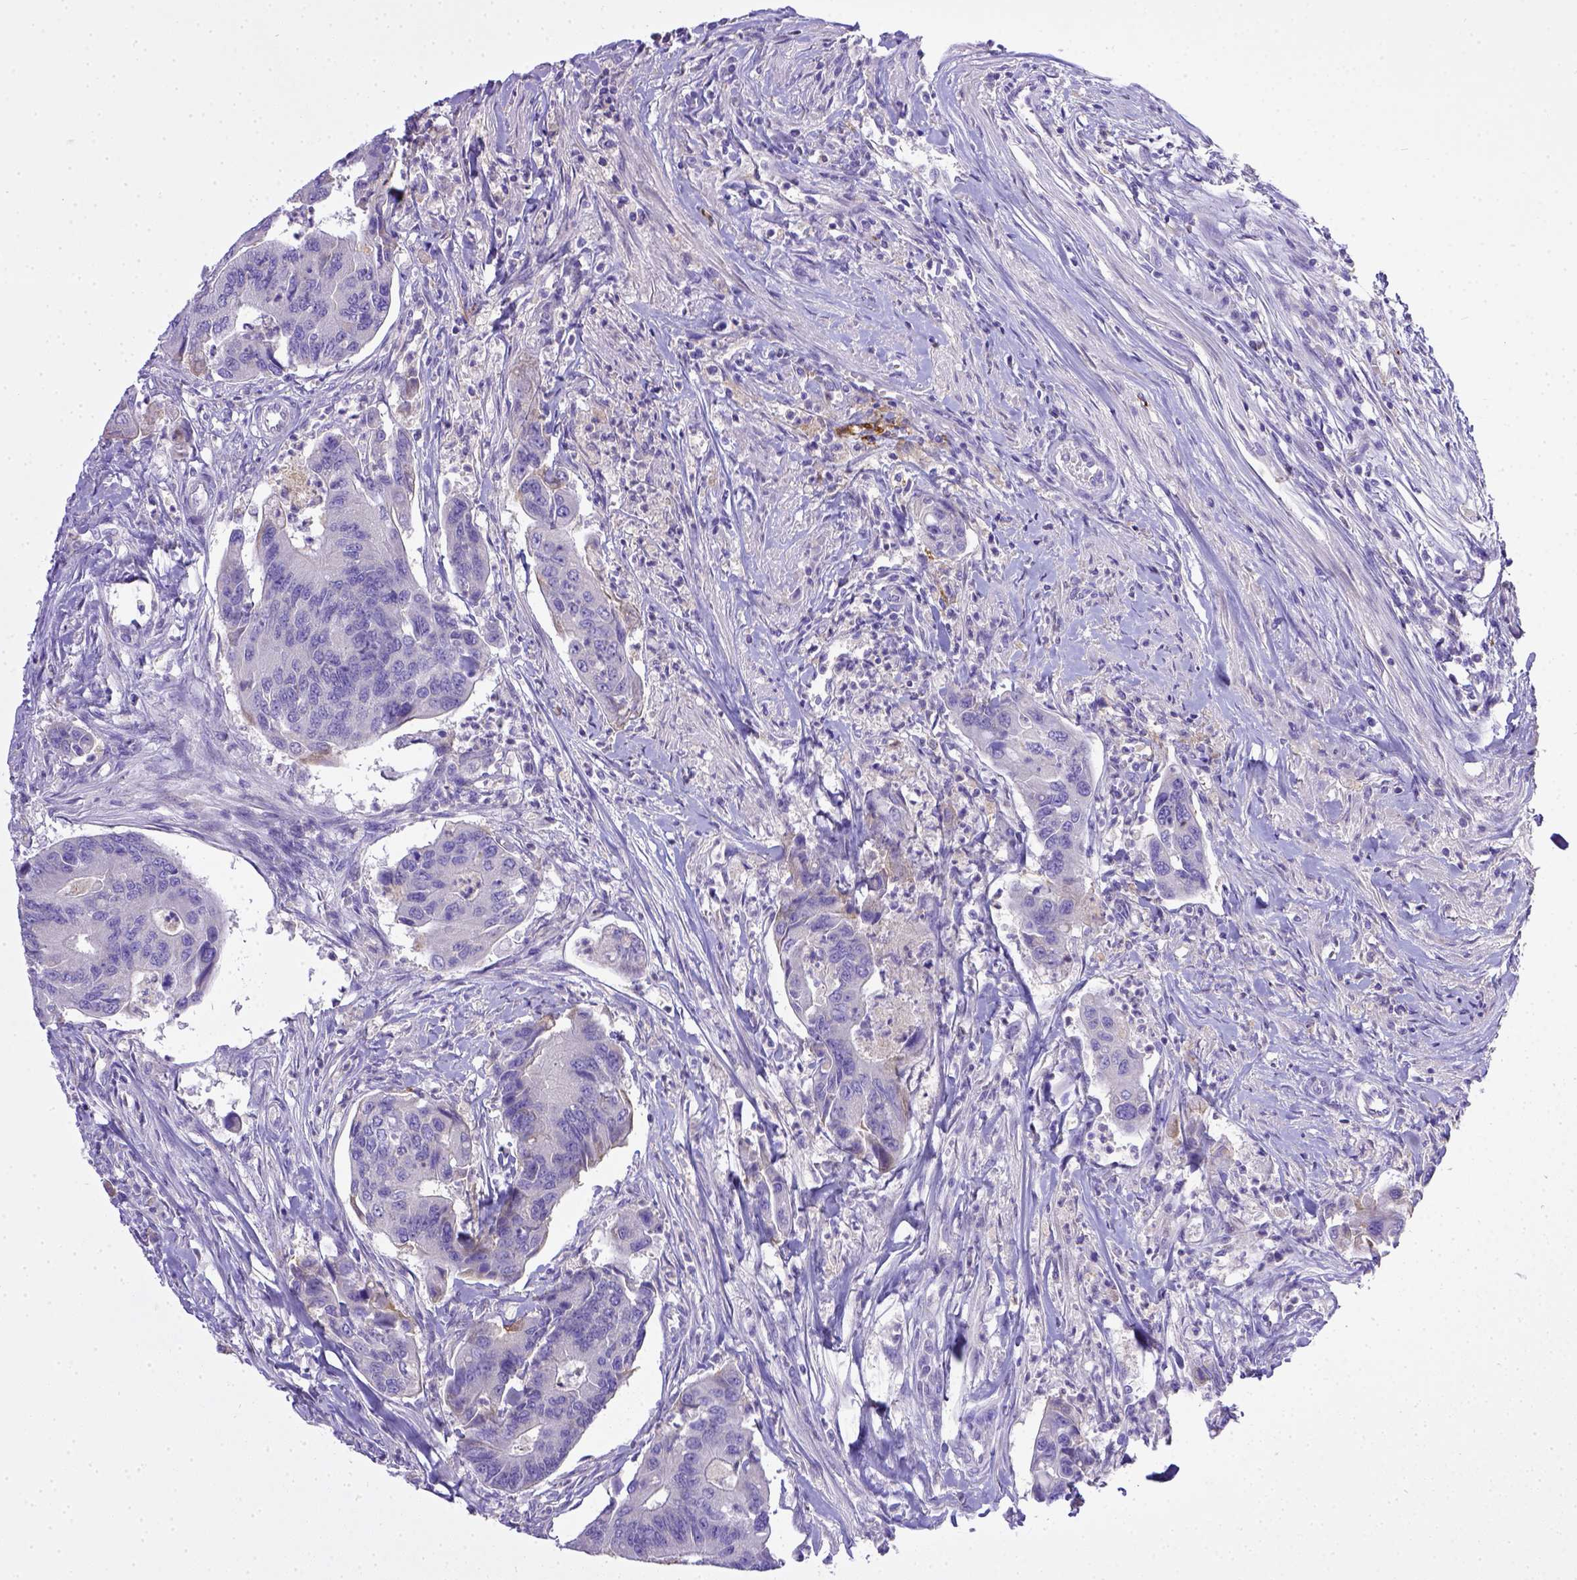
{"staining": {"intensity": "negative", "quantity": "none", "location": "none"}, "tissue": "colorectal cancer", "cell_type": "Tumor cells", "image_type": "cancer", "snomed": [{"axis": "morphology", "description": "Adenocarcinoma, NOS"}, {"axis": "topography", "description": "Colon"}], "caption": "Photomicrograph shows no protein positivity in tumor cells of colorectal cancer tissue. Brightfield microscopy of immunohistochemistry (IHC) stained with DAB (3,3'-diaminobenzidine) (brown) and hematoxylin (blue), captured at high magnification.", "gene": "CD40", "patient": {"sex": "female", "age": 67}}